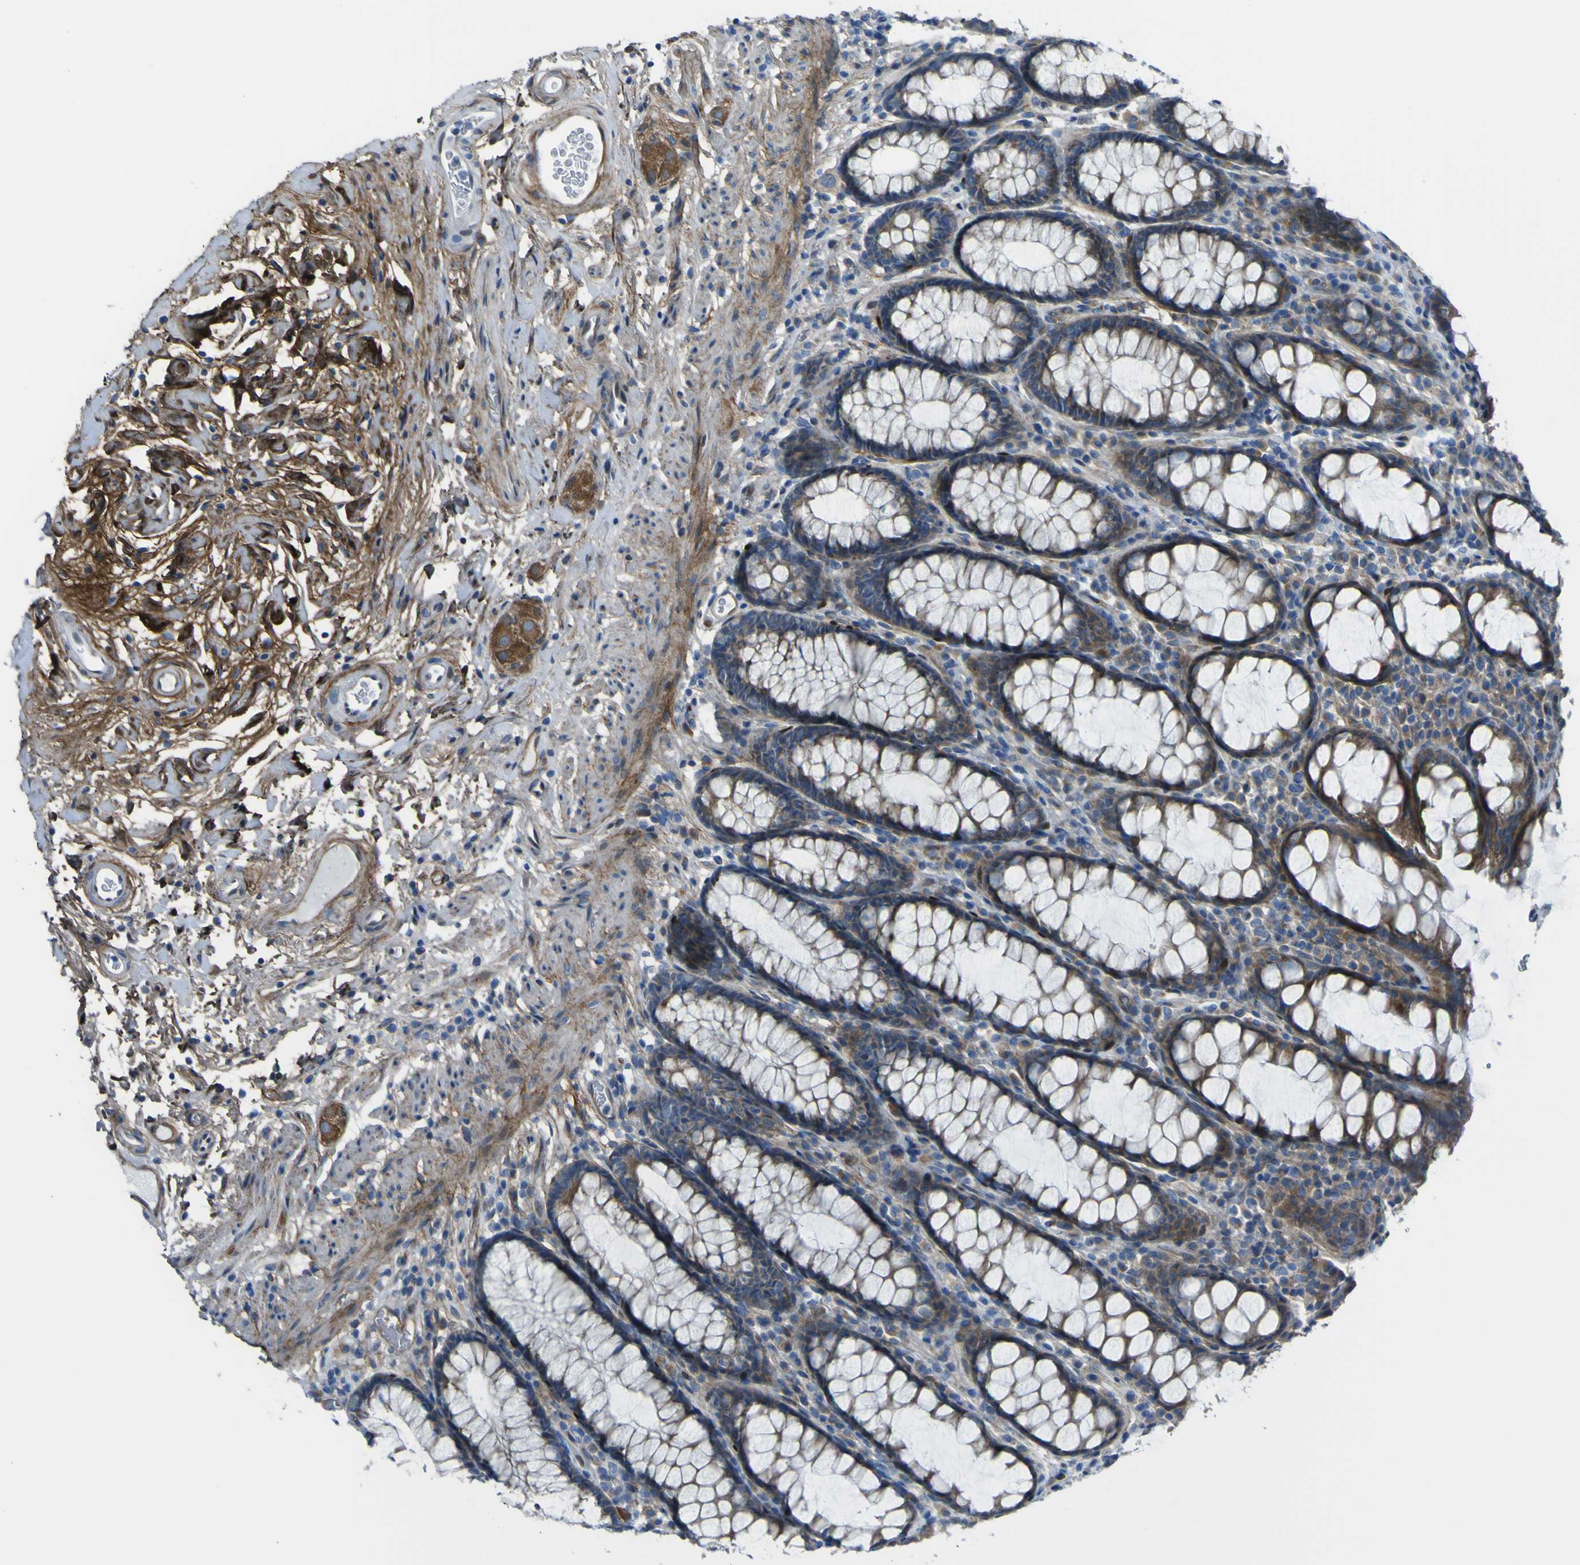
{"staining": {"intensity": "moderate", "quantity": "25%-75%", "location": "cytoplasmic/membranous"}, "tissue": "rectum", "cell_type": "Glandular cells", "image_type": "normal", "snomed": [{"axis": "morphology", "description": "Normal tissue, NOS"}, {"axis": "topography", "description": "Rectum"}], "caption": "A brown stain highlights moderate cytoplasmic/membranous expression of a protein in glandular cells of normal rectum. Ihc stains the protein in brown and the nuclei are stained blue.", "gene": "LRRN1", "patient": {"sex": "male", "age": 92}}